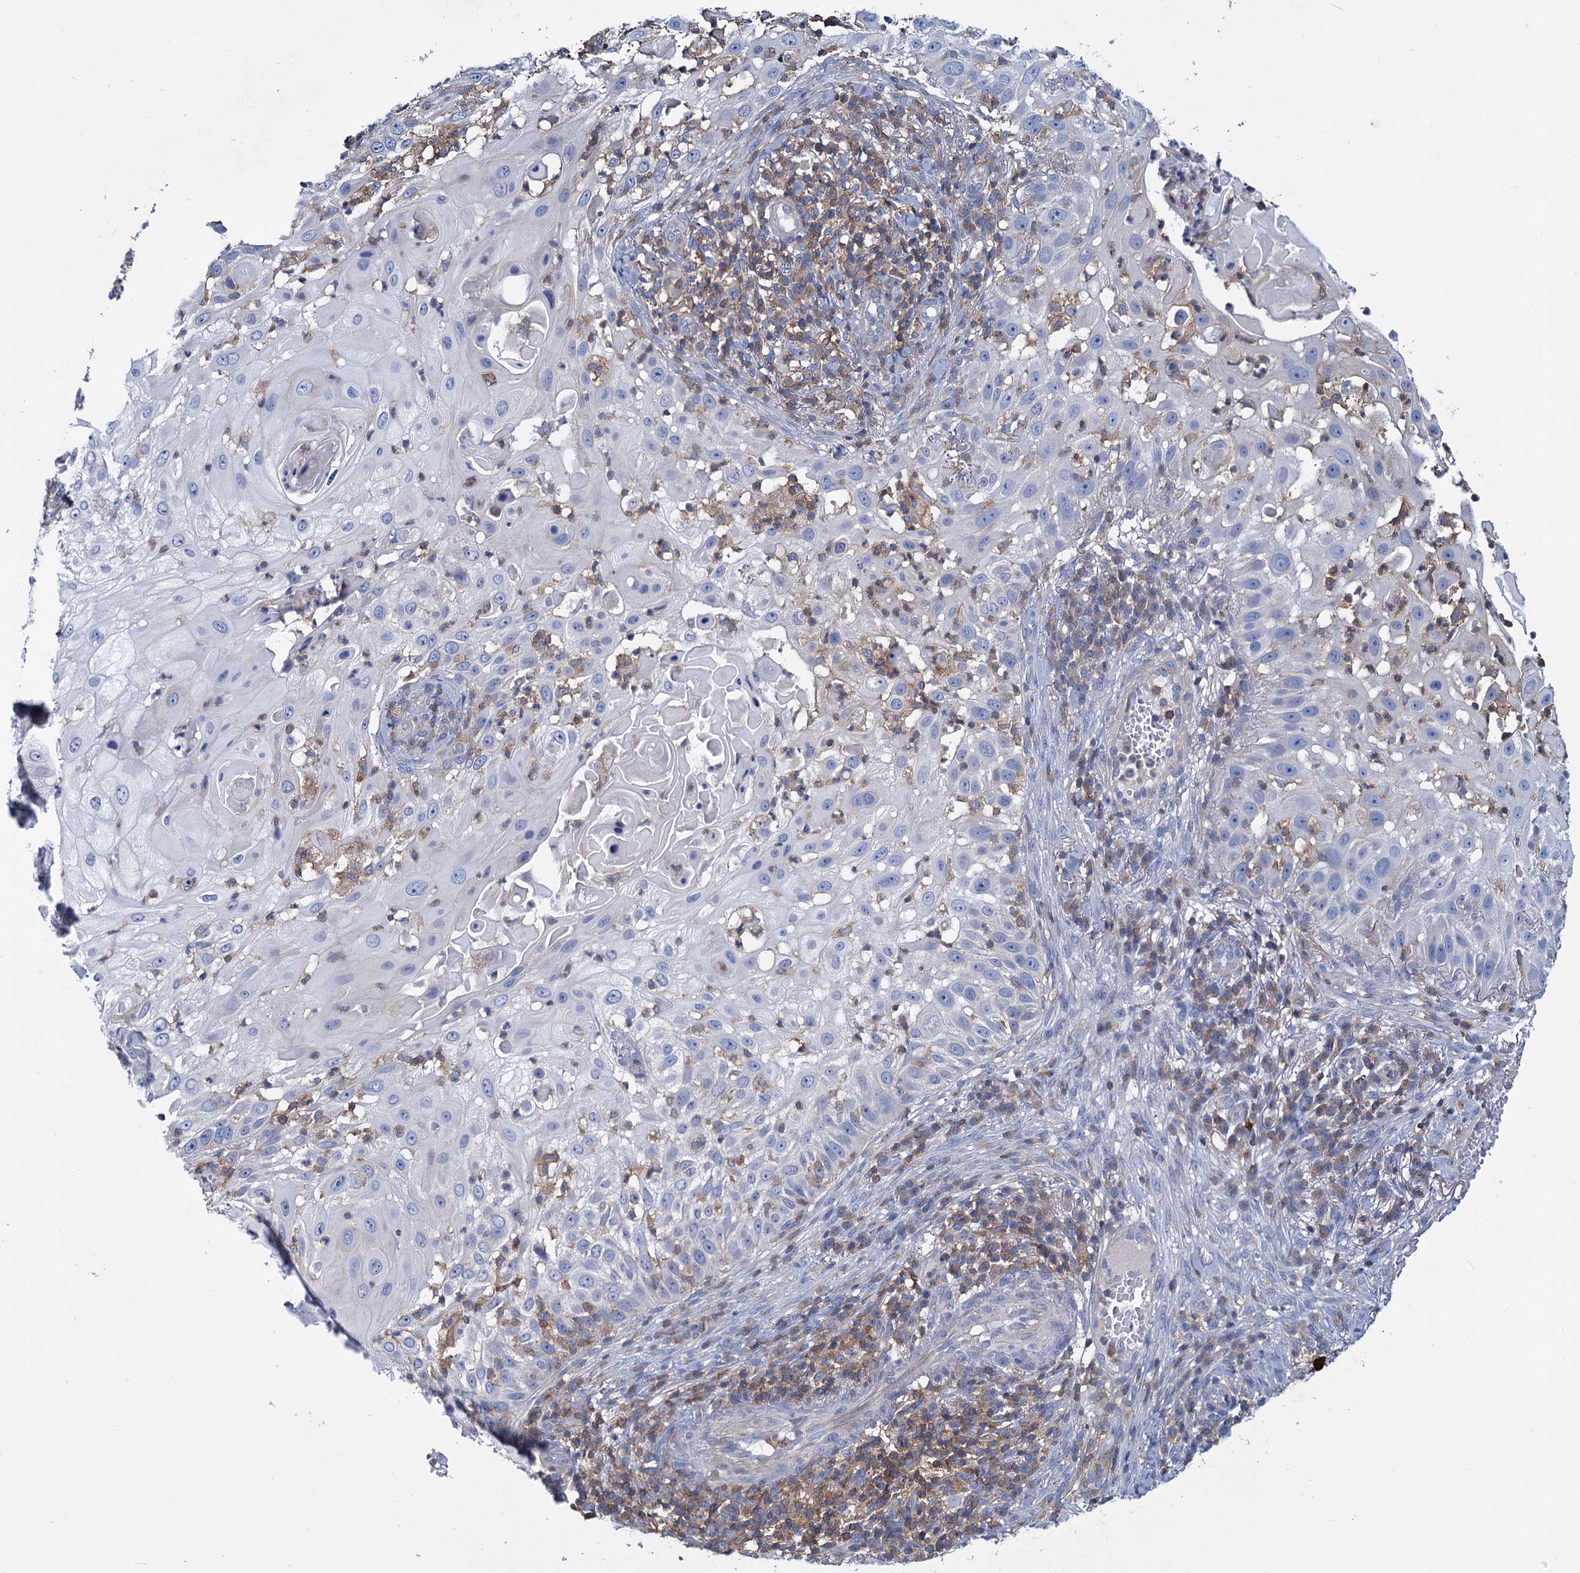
{"staining": {"intensity": "negative", "quantity": "none", "location": "none"}, "tissue": "skin cancer", "cell_type": "Tumor cells", "image_type": "cancer", "snomed": [{"axis": "morphology", "description": "Squamous cell carcinoma, NOS"}, {"axis": "topography", "description": "Skin"}], "caption": "Immunohistochemistry (IHC) of skin squamous cell carcinoma exhibits no expression in tumor cells.", "gene": "LRCH4", "patient": {"sex": "female", "age": 44}}